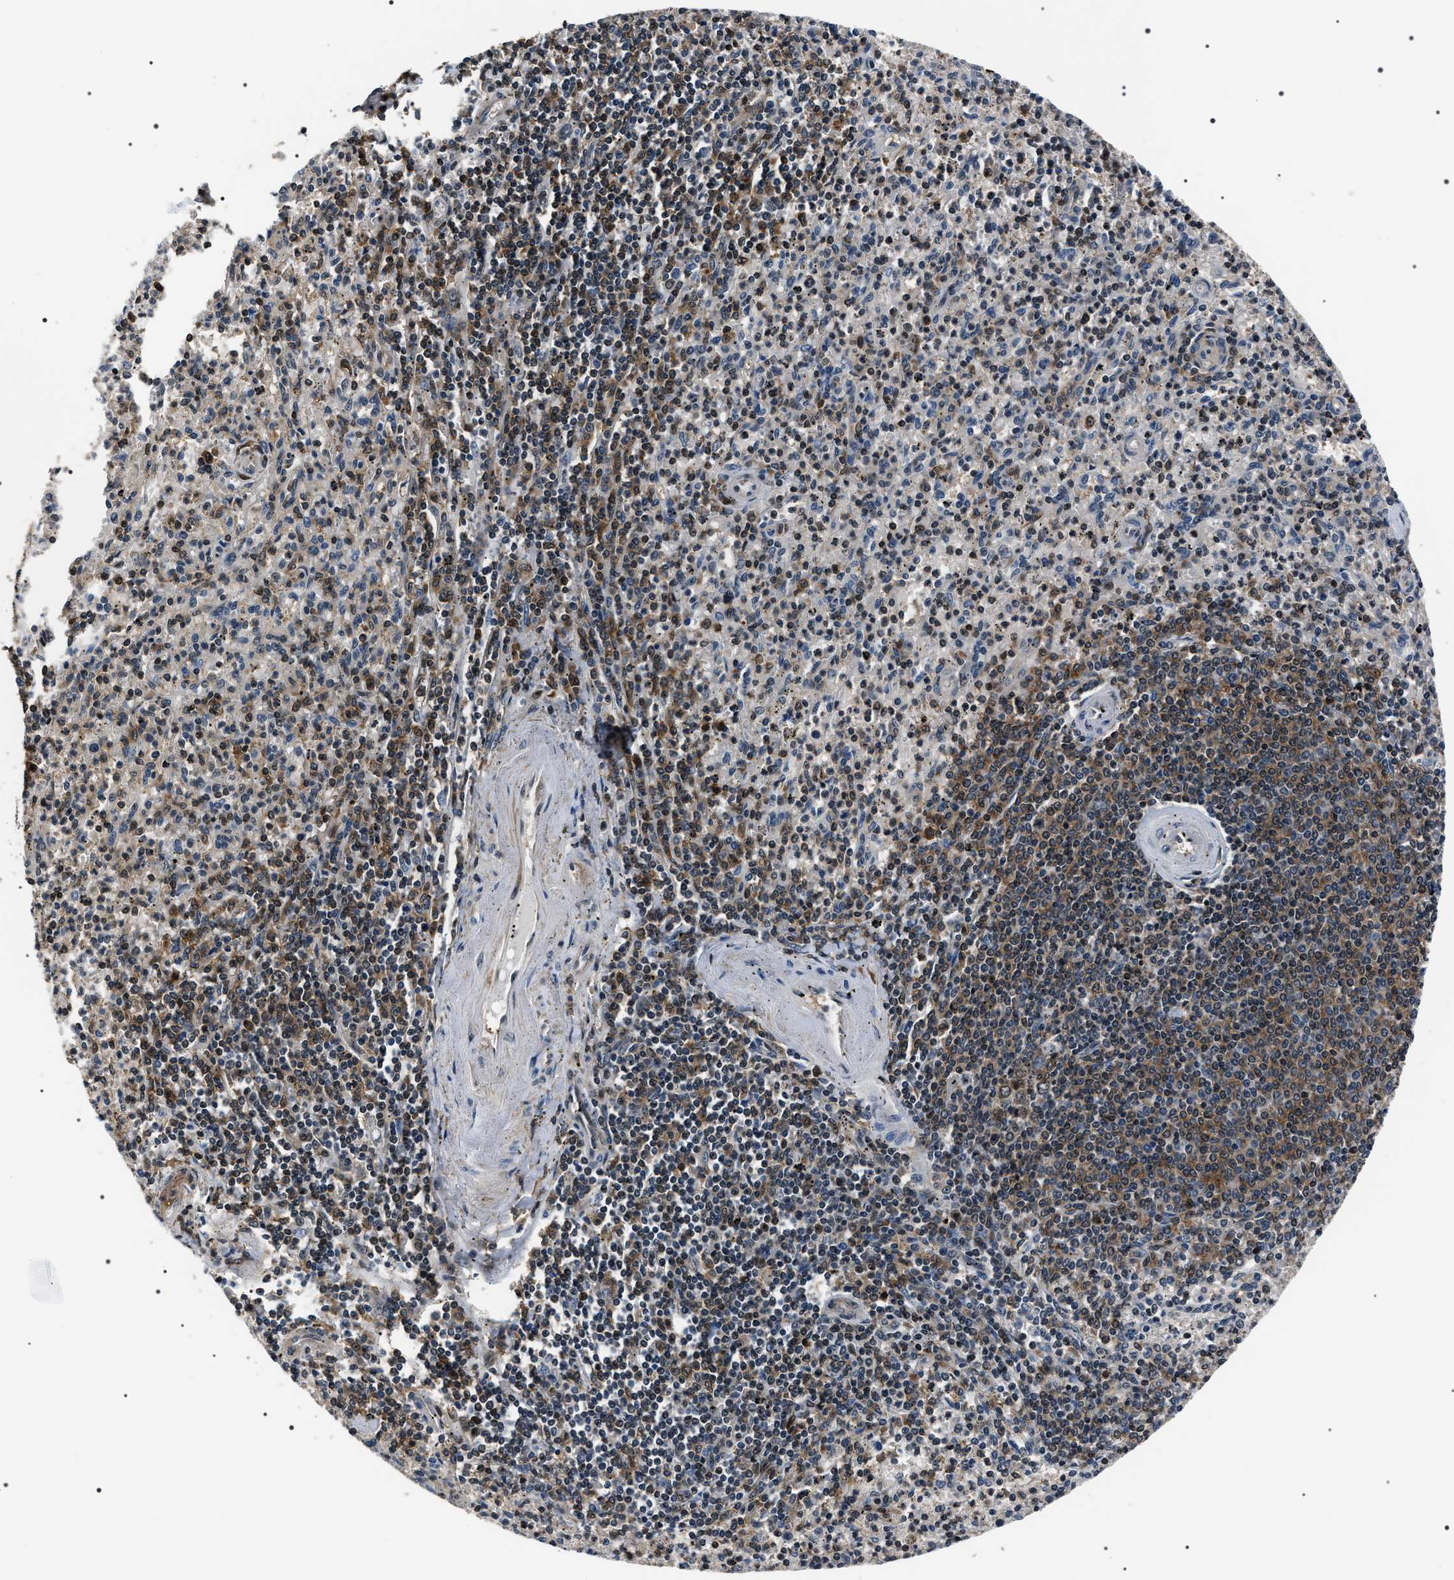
{"staining": {"intensity": "moderate", "quantity": "<25%", "location": "cytoplasmic/membranous,nuclear"}, "tissue": "spleen", "cell_type": "Cells in red pulp", "image_type": "normal", "snomed": [{"axis": "morphology", "description": "Normal tissue, NOS"}, {"axis": "topography", "description": "Spleen"}], "caption": "This is an image of immunohistochemistry (IHC) staining of normal spleen, which shows moderate positivity in the cytoplasmic/membranous,nuclear of cells in red pulp.", "gene": "SIPA1", "patient": {"sex": "male", "age": 72}}